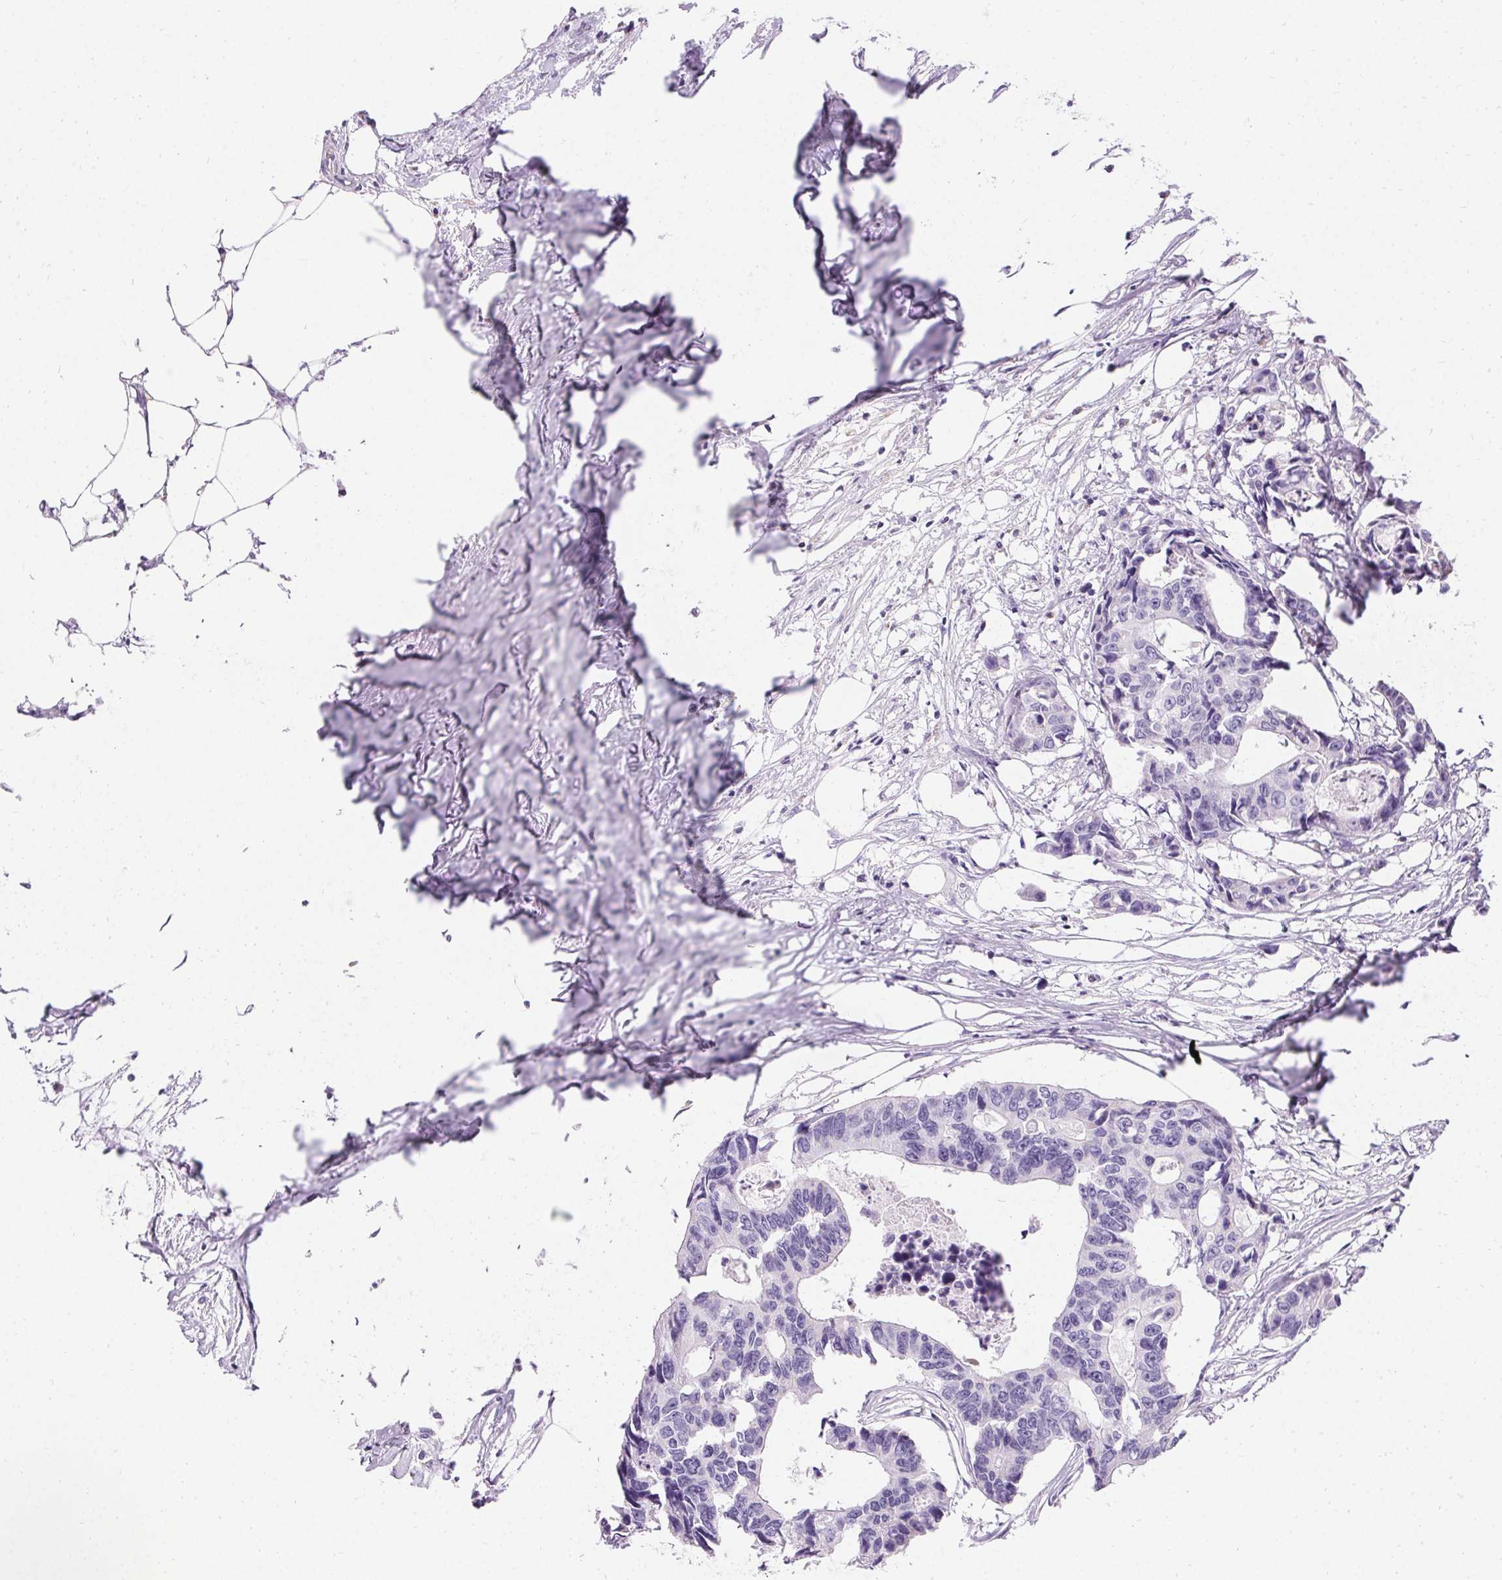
{"staining": {"intensity": "negative", "quantity": "none", "location": "none"}, "tissue": "colorectal cancer", "cell_type": "Tumor cells", "image_type": "cancer", "snomed": [{"axis": "morphology", "description": "Adenocarcinoma, NOS"}, {"axis": "topography", "description": "Rectum"}], "caption": "Protein analysis of adenocarcinoma (colorectal) exhibits no significant staining in tumor cells. (Immunohistochemistry, brightfield microscopy, high magnification).", "gene": "ASGR2", "patient": {"sex": "male", "age": 57}}